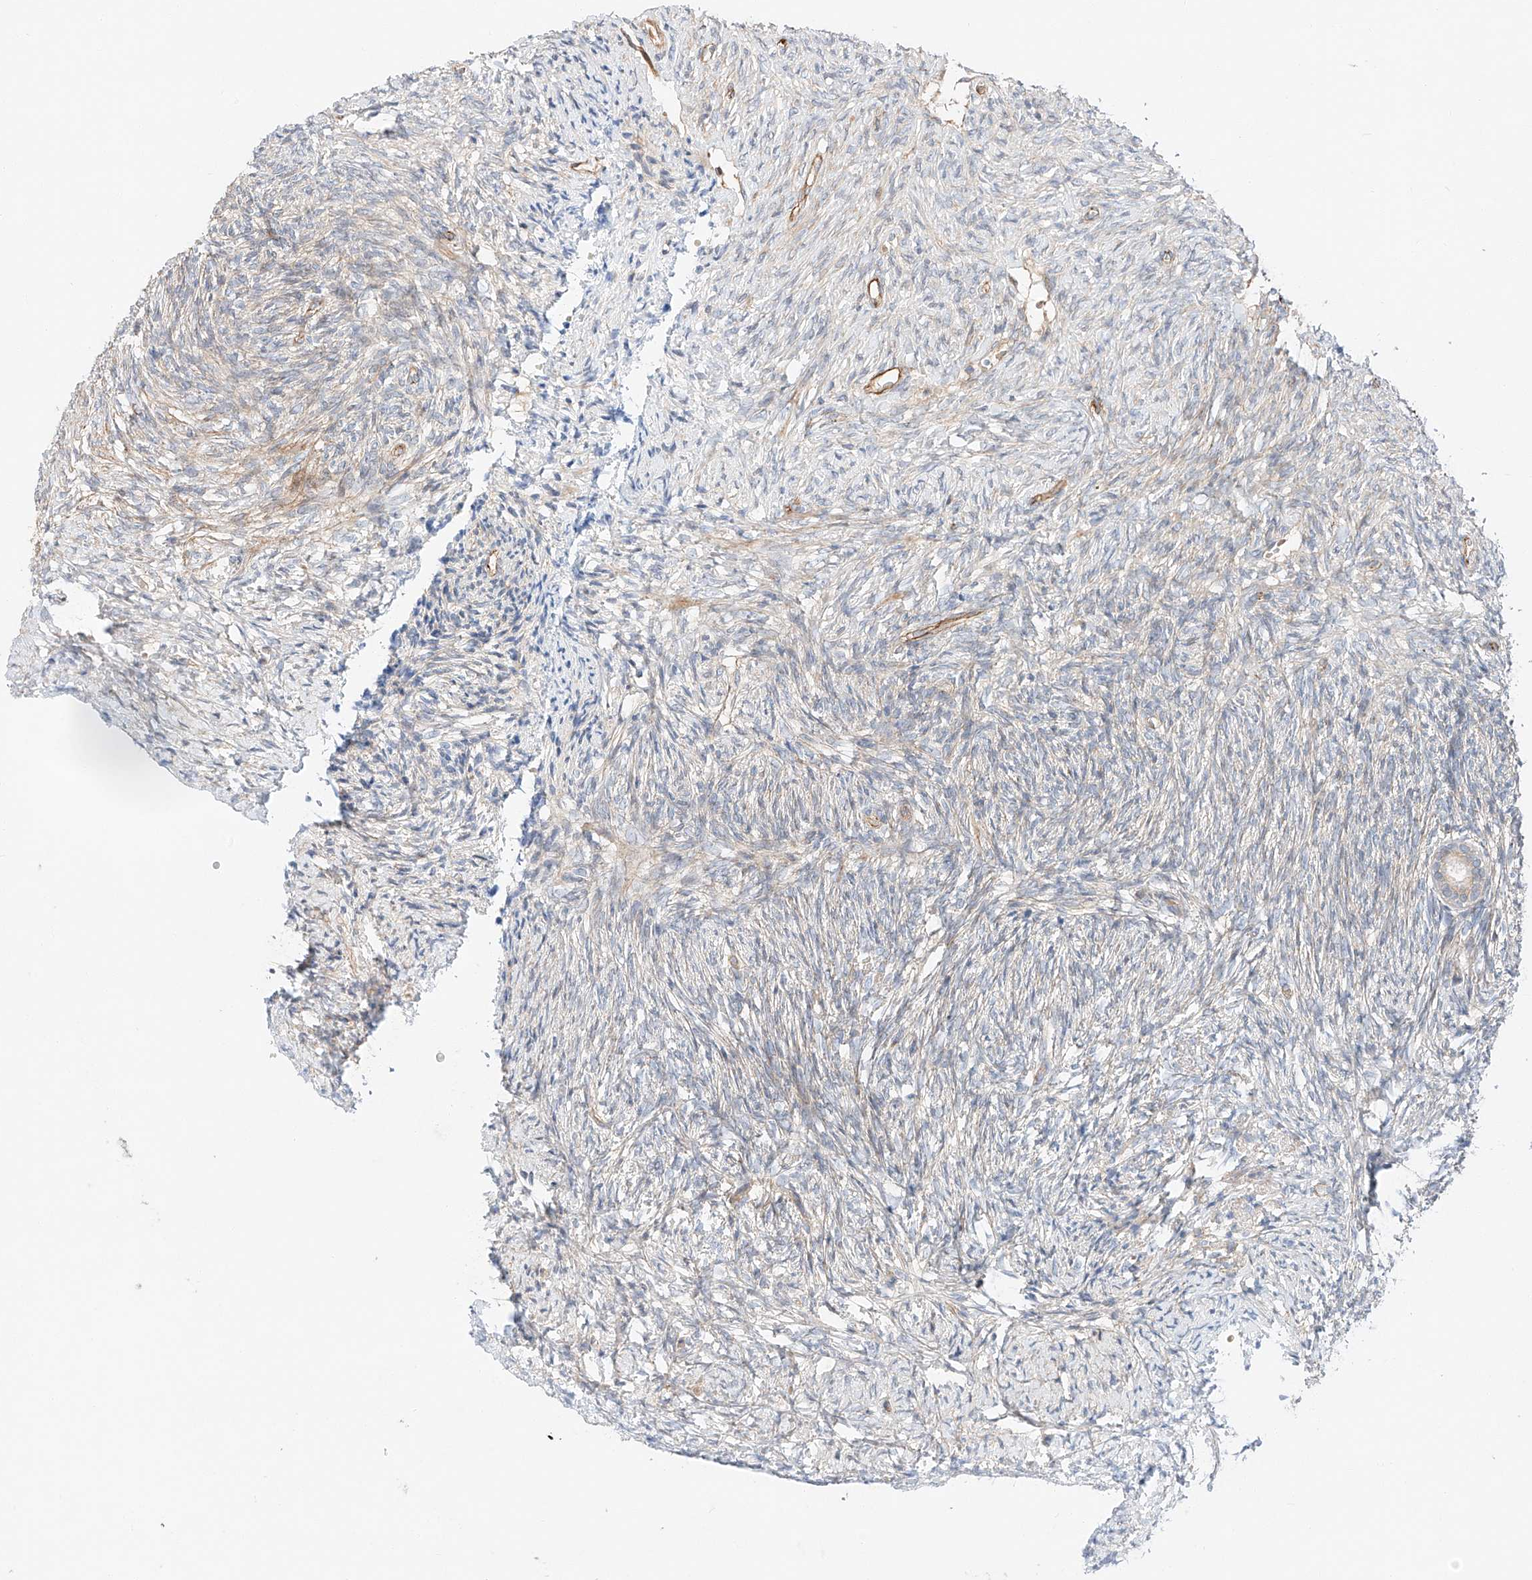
{"staining": {"intensity": "weak", "quantity": ">75%", "location": "cytoplasmic/membranous"}, "tissue": "ovary", "cell_type": "Follicle cells", "image_type": "normal", "snomed": [{"axis": "morphology", "description": "Normal tissue, NOS"}, {"axis": "topography", "description": "Ovary"}], "caption": "The histopathology image reveals staining of unremarkable ovary, revealing weak cytoplasmic/membranous protein positivity (brown color) within follicle cells. The protein is shown in brown color, while the nuclei are stained blue.", "gene": "MINDY4", "patient": {"sex": "female", "age": 41}}